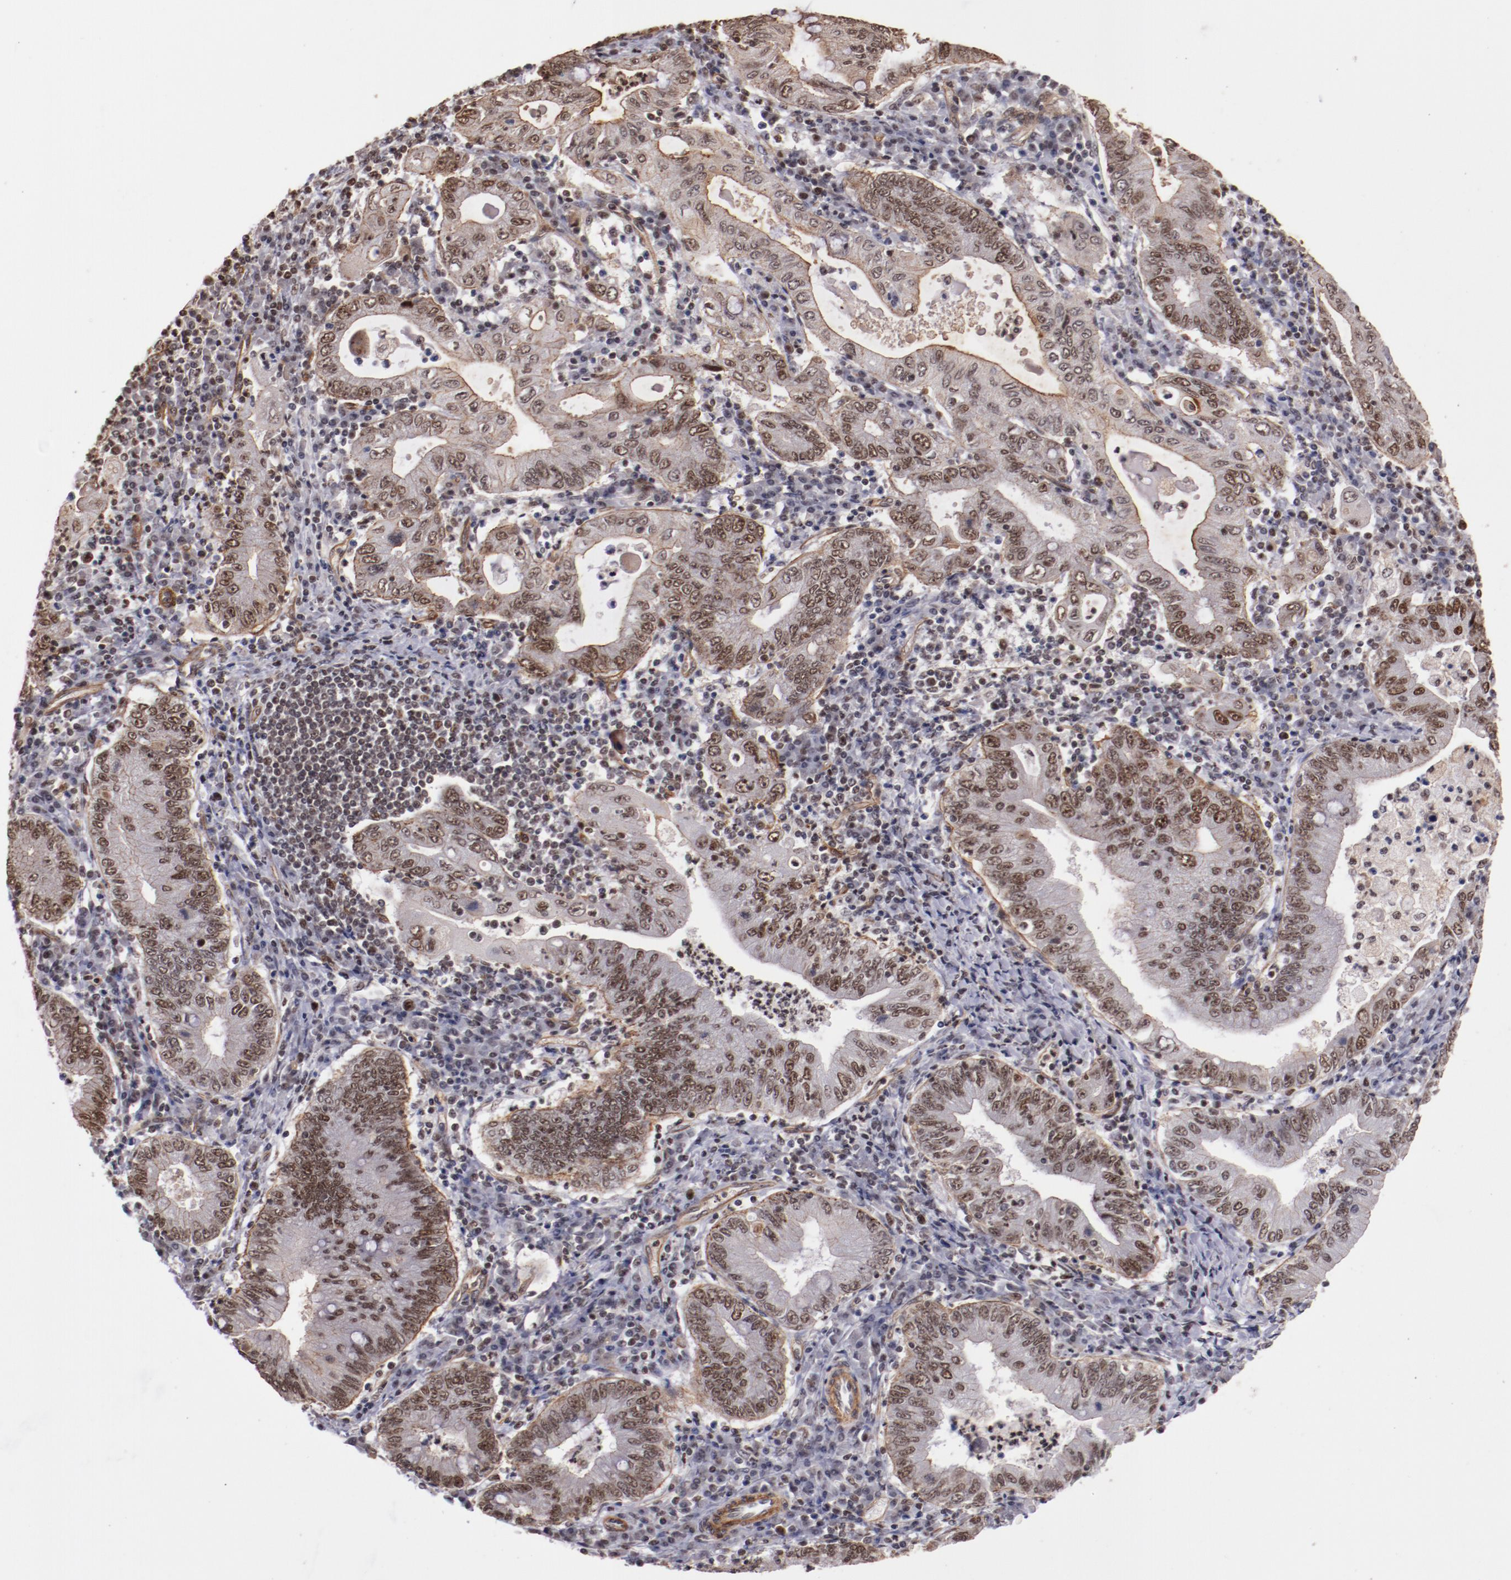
{"staining": {"intensity": "moderate", "quantity": ">75%", "location": "nuclear"}, "tissue": "stomach cancer", "cell_type": "Tumor cells", "image_type": "cancer", "snomed": [{"axis": "morphology", "description": "Normal tissue, NOS"}, {"axis": "morphology", "description": "Adenocarcinoma, NOS"}, {"axis": "topography", "description": "Esophagus"}, {"axis": "topography", "description": "Stomach, upper"}, {"axis": "topography", "description": "Peripheral nerve tissue"}], "caption": "About >75% of tumor cells in stomach cancer (adenocarcinoma) reveal moderate nuclear protein positivity as visualized by brown immunohistochemical staining.", "gene": "STAG2", "patient": {"sex": "male", "age": 62}}